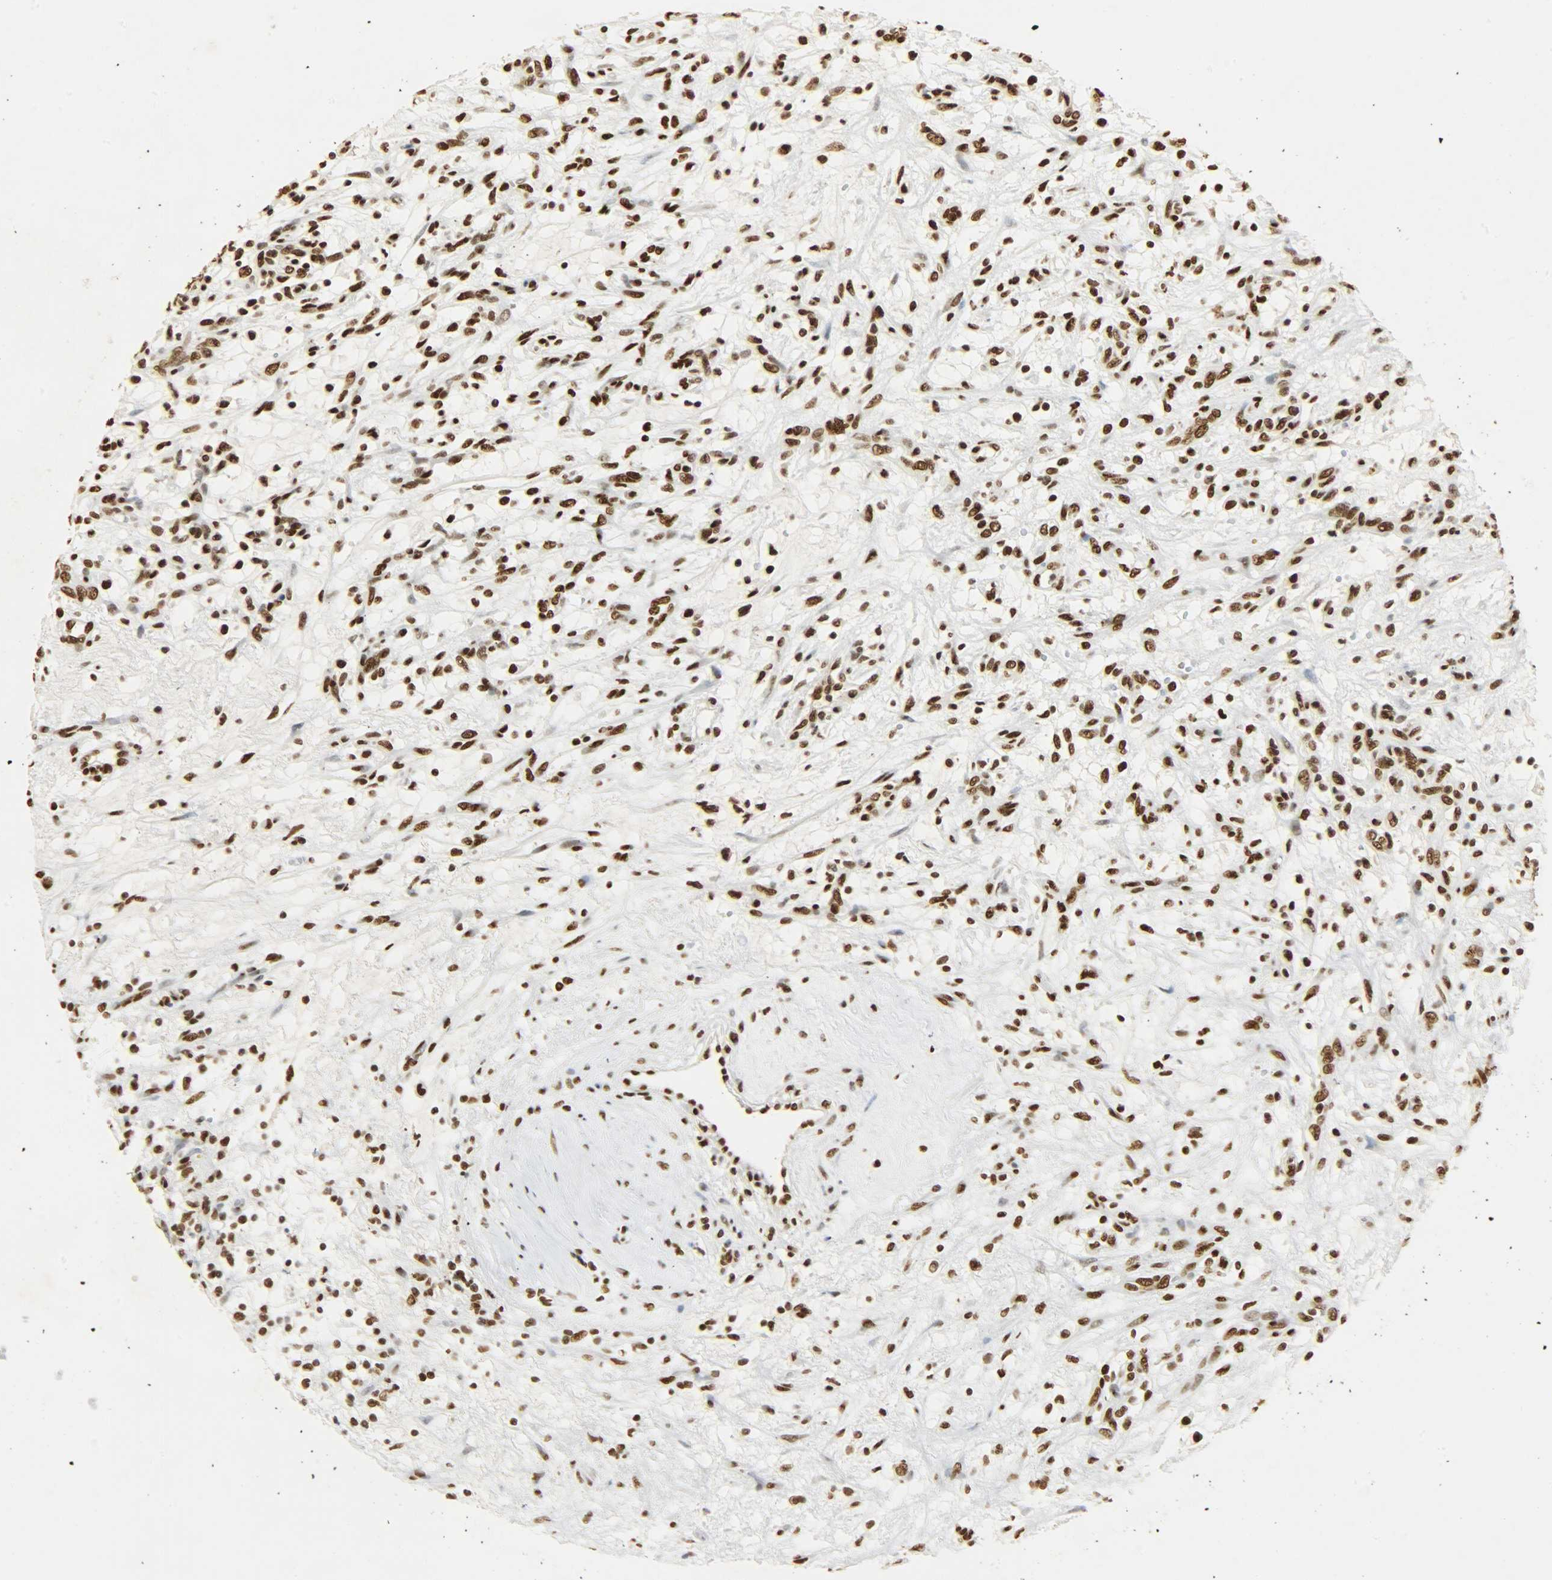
{"staining": {"intensity": "strong", "quantity": ">75%", "location": "nuclear"}, "tissue": "renal cancer", "cell_type": "Tumor cells", "image_type": "cancer", "snomed": [{"axis": "morphology", "description": "Adenocarcinoma, NOS"}, {"axis": "topography", "description": "Kidney"}], "caption": "Human renal cancer stained with a protein marker shows strong staining in tumor cells.", "gene": "KHDRBS1", "patient": {"sex": "female", "age": 57}}